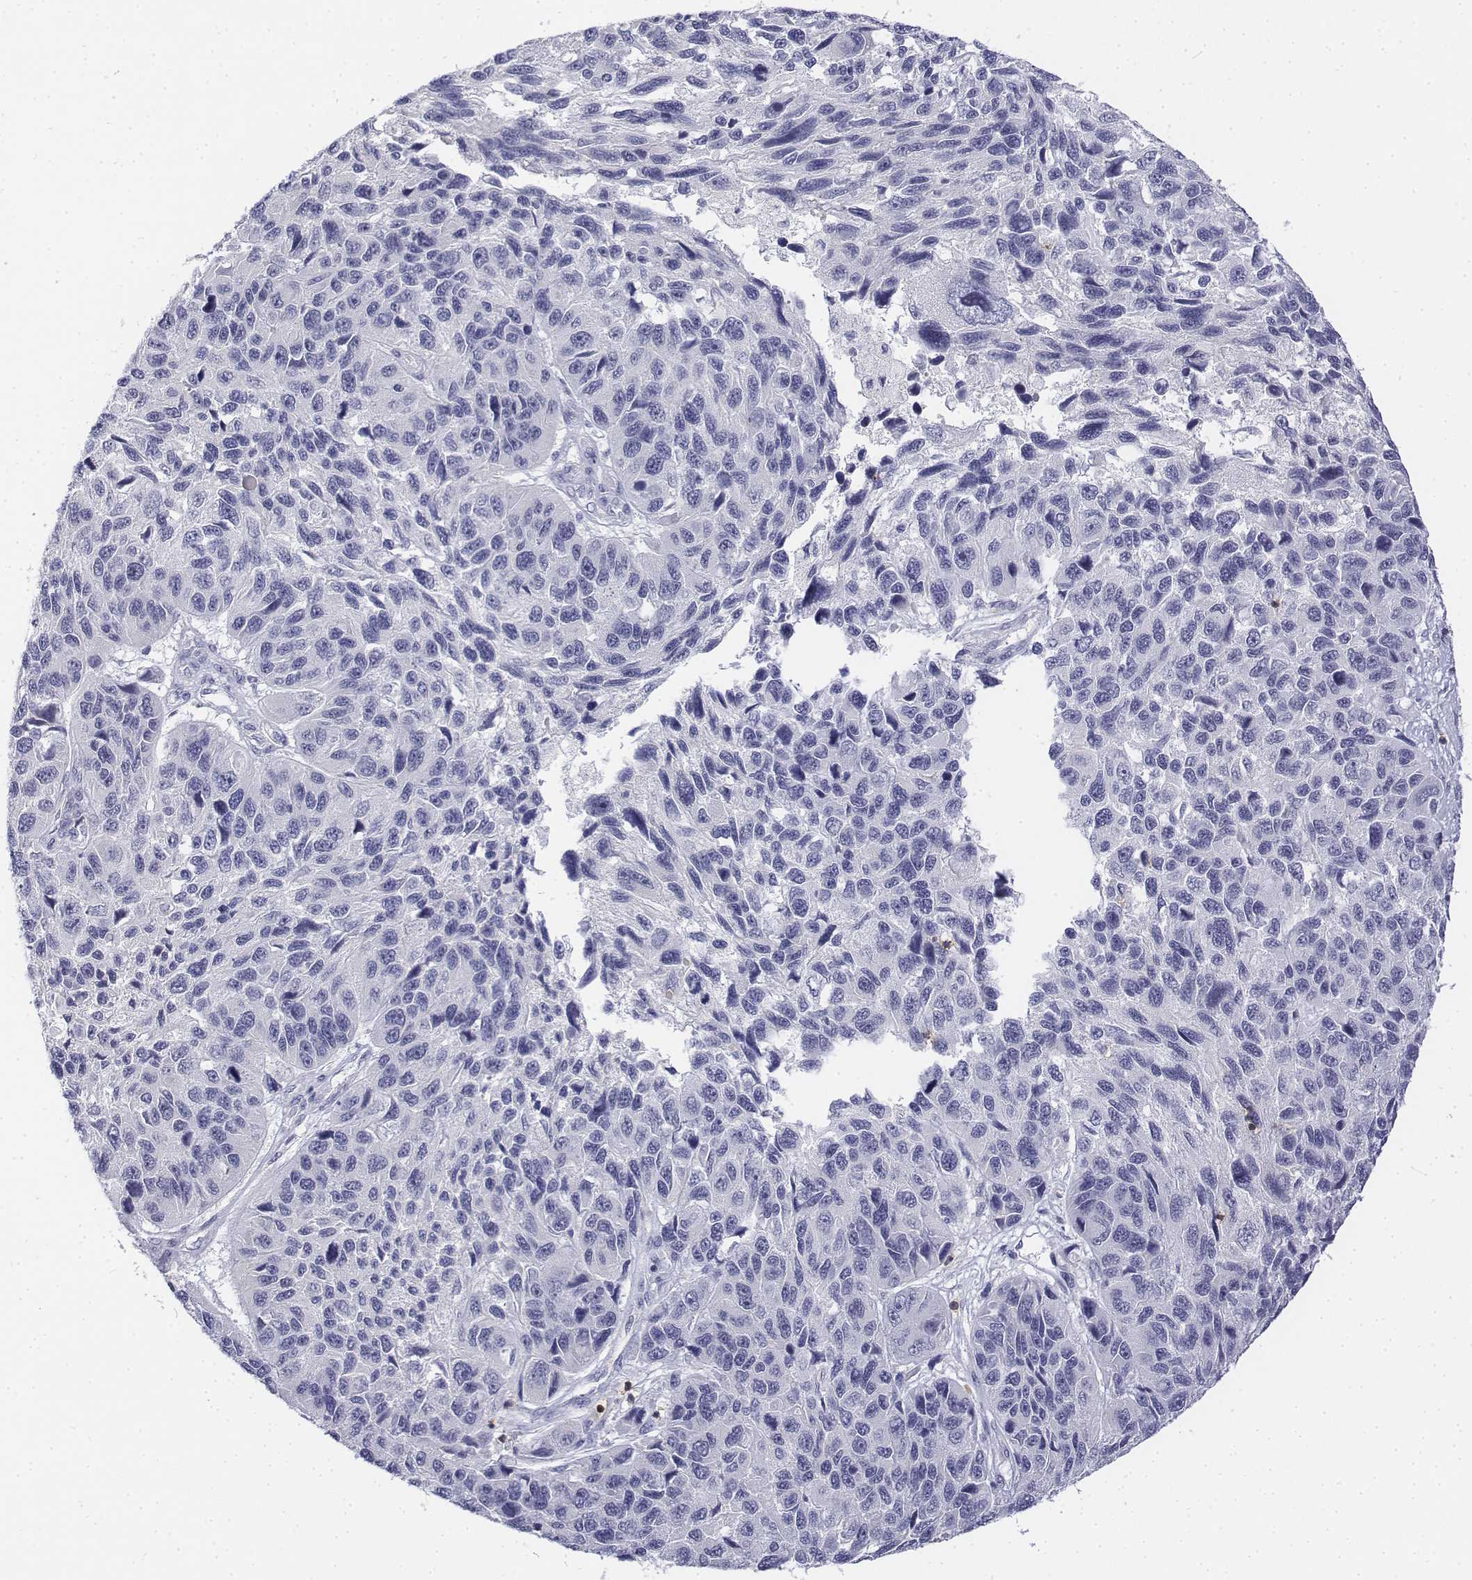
{"staining": {"intensity": "negative", "quantity": "none", "location": "none"}, "tissue": "melanoma", "cell_type": "Tumor cells", "image_type": "cancer", "snomed": [{"axis": "morphology", "description": "Malignant melanoma, NOS"}, {"axis": "topography", "description": "Skin"}], "caption": "Immunohistochemistry photomicrograph of malignant melanoma stained for a protein (brown), which demonstrates no expression in tumor cells.", "gene": "CD3E", "patient": {"sex": "male", "age": 53}}